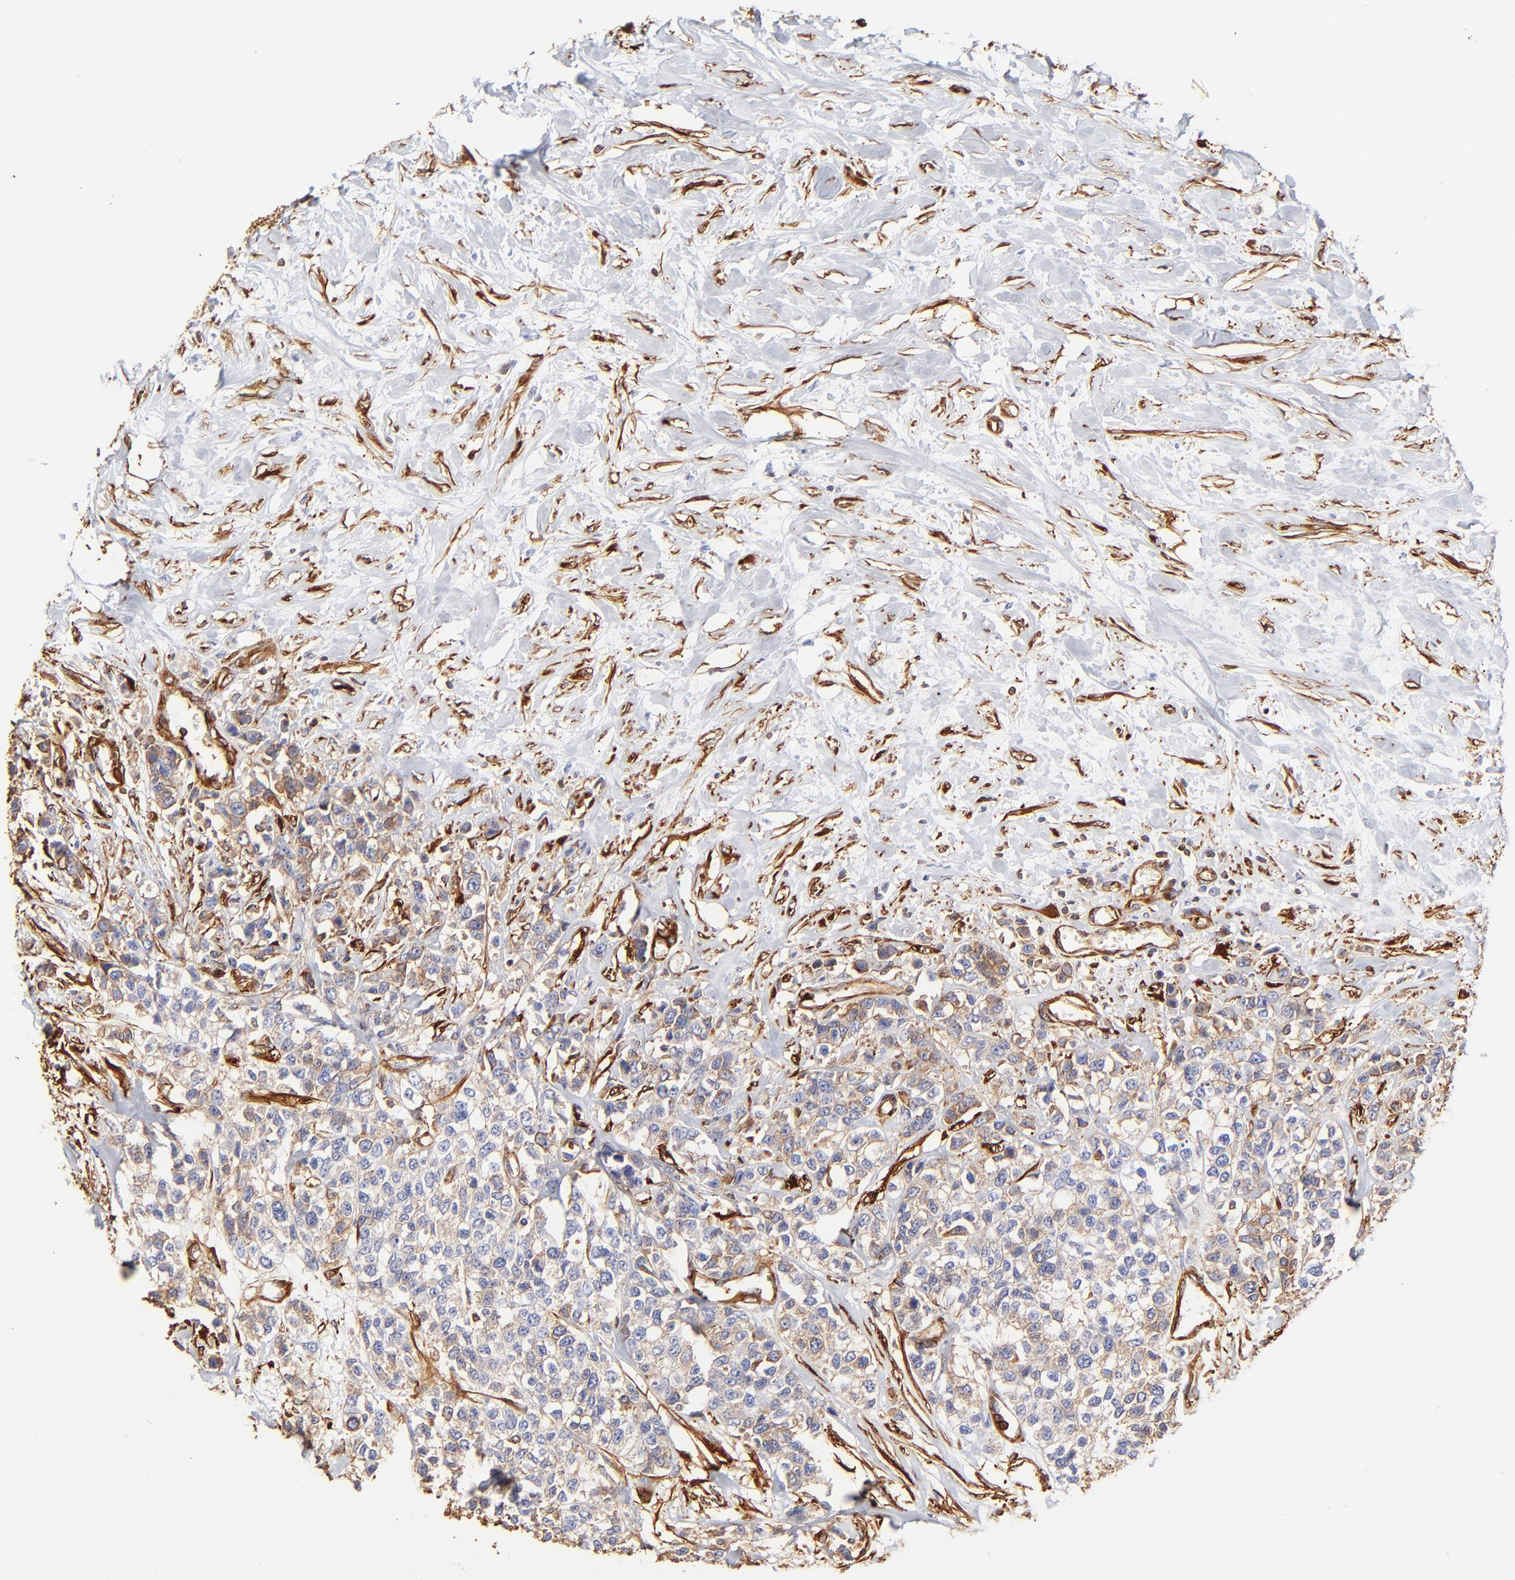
{"staining": {"intensity": "moderate", "quantity": "25%-75%", "location": "cytoplasmic/membranous"}, "tissue": "breast cancer", "cell_type": "Tumor cells", "image_type": "cancer", "snomed": [{"axis": "morphology", "description": "Duct carcinoma"}, {"axis": "topography", "description": "Breast"}], "caption": "Moderate cytoplasmic/membranous protein expression is present in about 25%-75% of tumor cells in breast cancer (infiltrating ductal carcinoma).", "gene": "FLNA", "patient": {"sex": "female", "age": 51}}